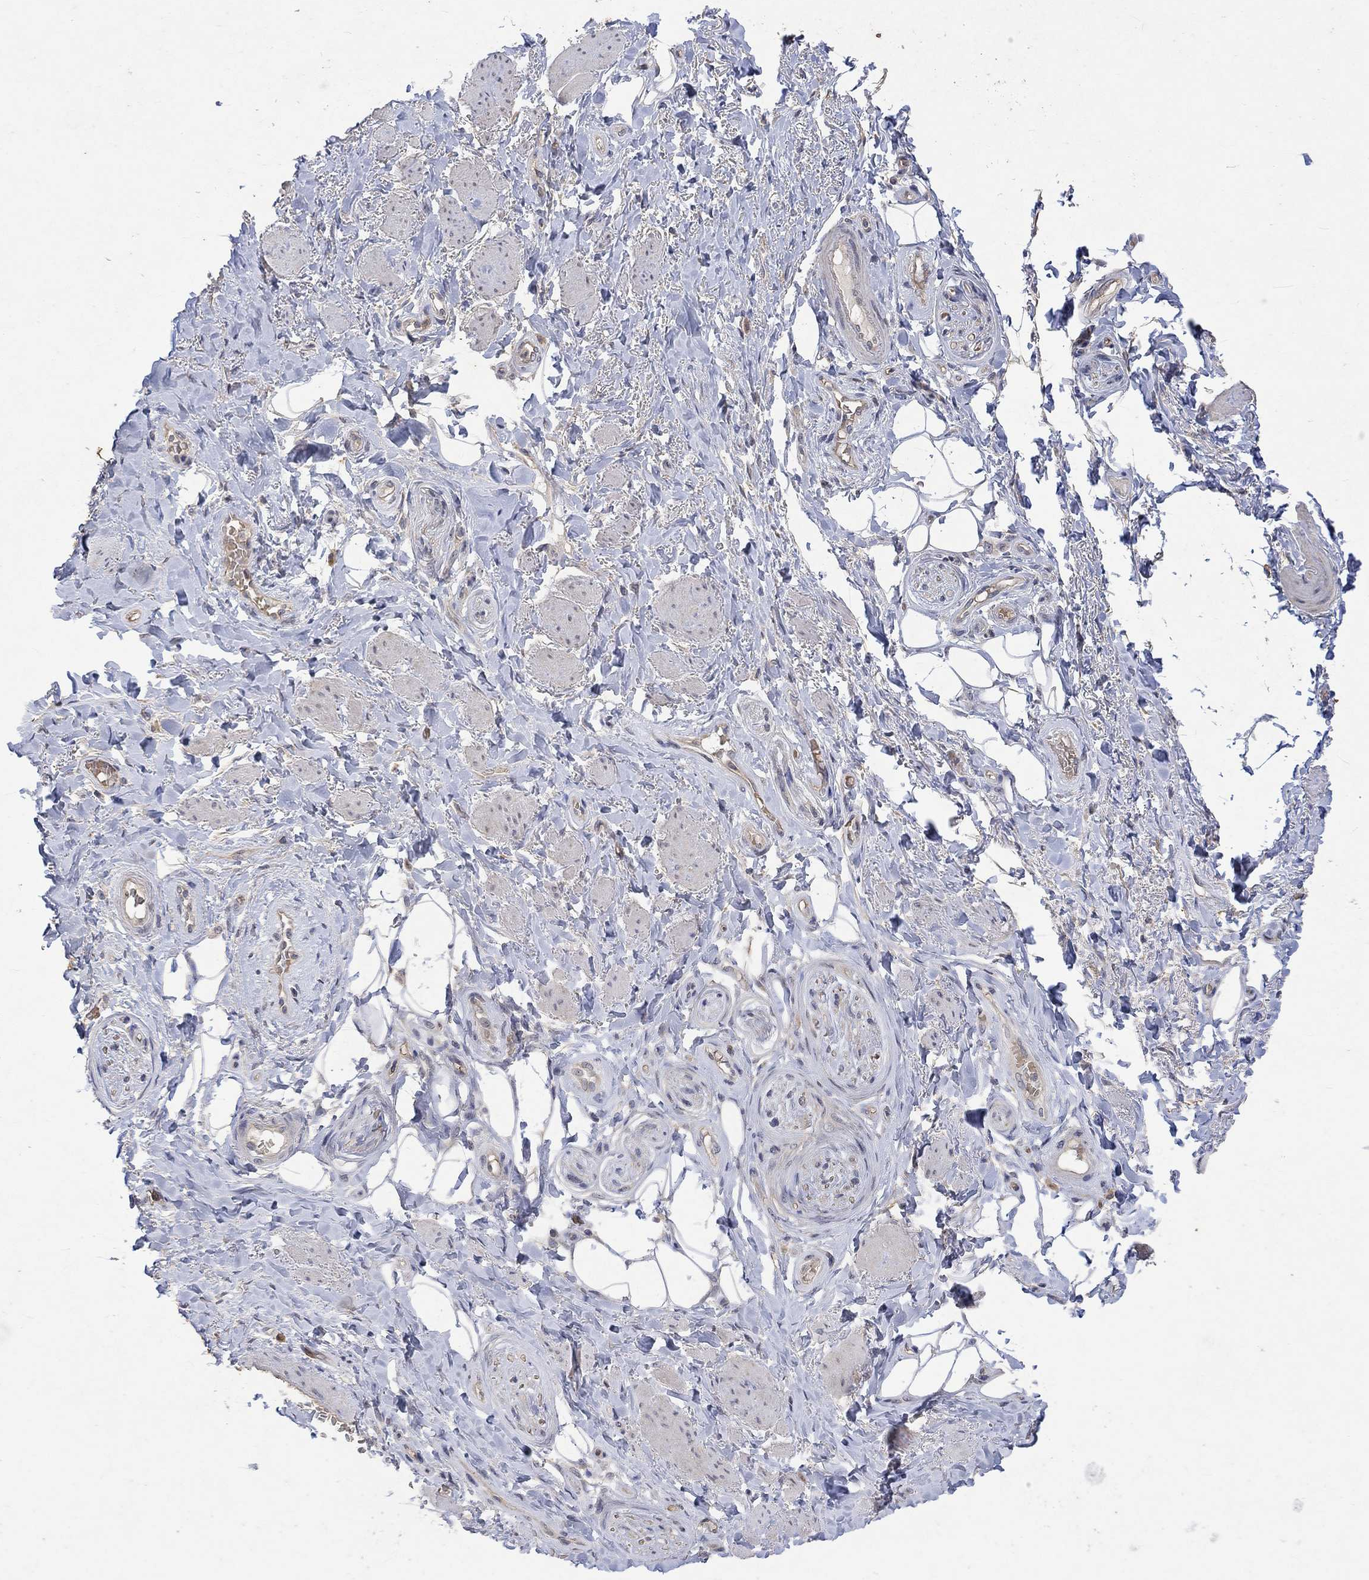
{"staining": {"intensity": "negative", "quantity": "none", "location": "none"}, "tissue": "adipose tissue", "cell_type": "Adipocytes", "image_type": "normal", "snomed": [{"axis": "morphology", "description": "Normal tissue, NOS"}, {"axis": "topography", "description": "Skeletal muscle"}, {"axis": "topography", "description": "Anal"}, {"axis": "topography", "description": "Peripheral nerve tissue"}], "caption": "High power microscopy histopathology image of an IHC photomicrograph of benign adipose tissue, revealing no significant positivity in adipocytes.", "gene": "GRIN2D", "patient": {"sex": "male", "age": 53}}